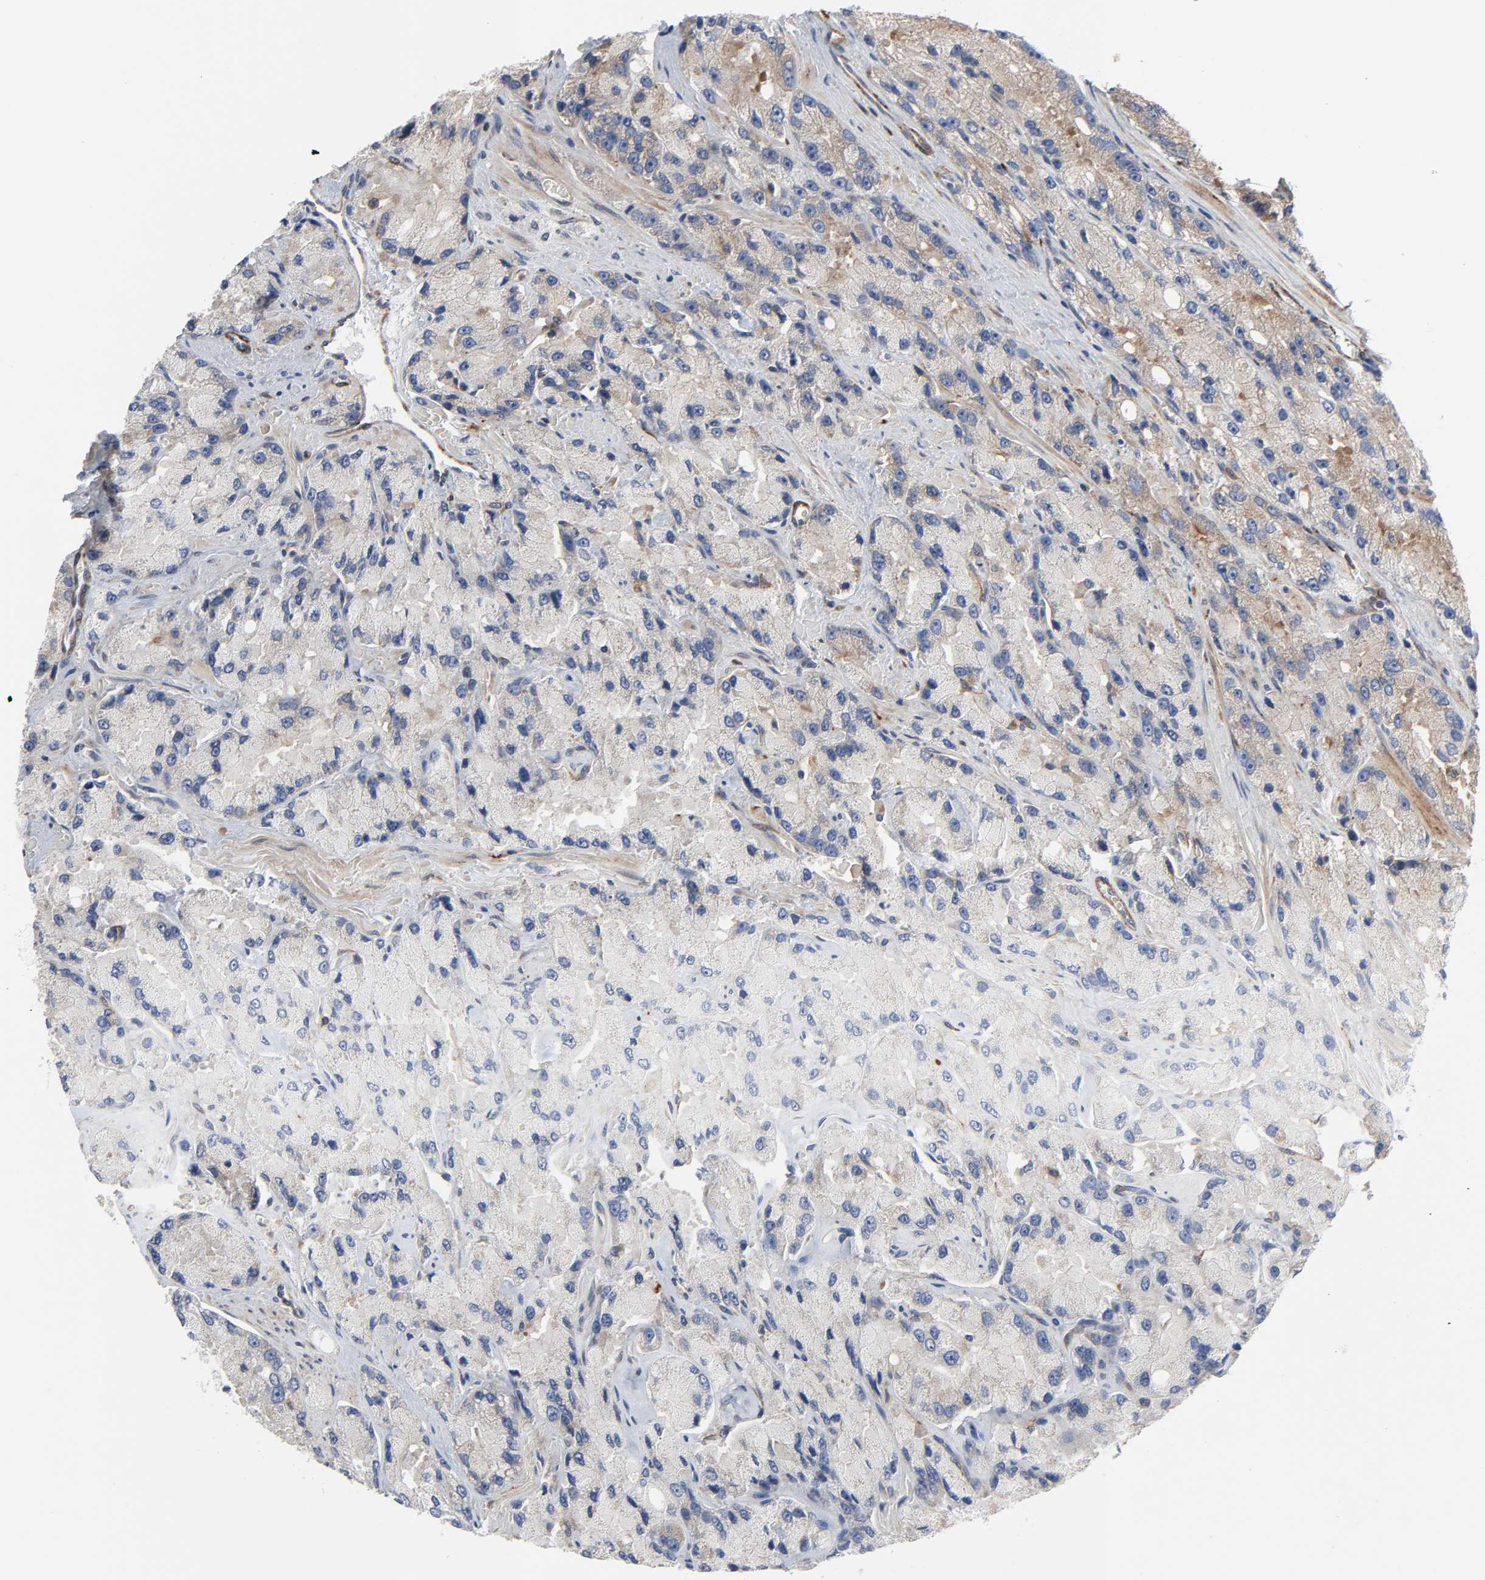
{"staining": {"intensity": "weak", "quantity": "<25%", "location": "cytoplasmic/membranous"}, "tissue": "prostate cancer", "cell_type": "Tumor cells", "image_type": "cancer", "snomed": [{"axis": "morphology", "description": "Adenocarcinoma, High grade"}, {"axis": "topography", "description": "Prostate"}], "caption": "This is an IHC histopathology image of adenocarcinoma (high-grade) (prostate). There is no expression in tumor cells.", "gene": "ARHGAP1", "patient": {"sex": "male", "age": 58}}